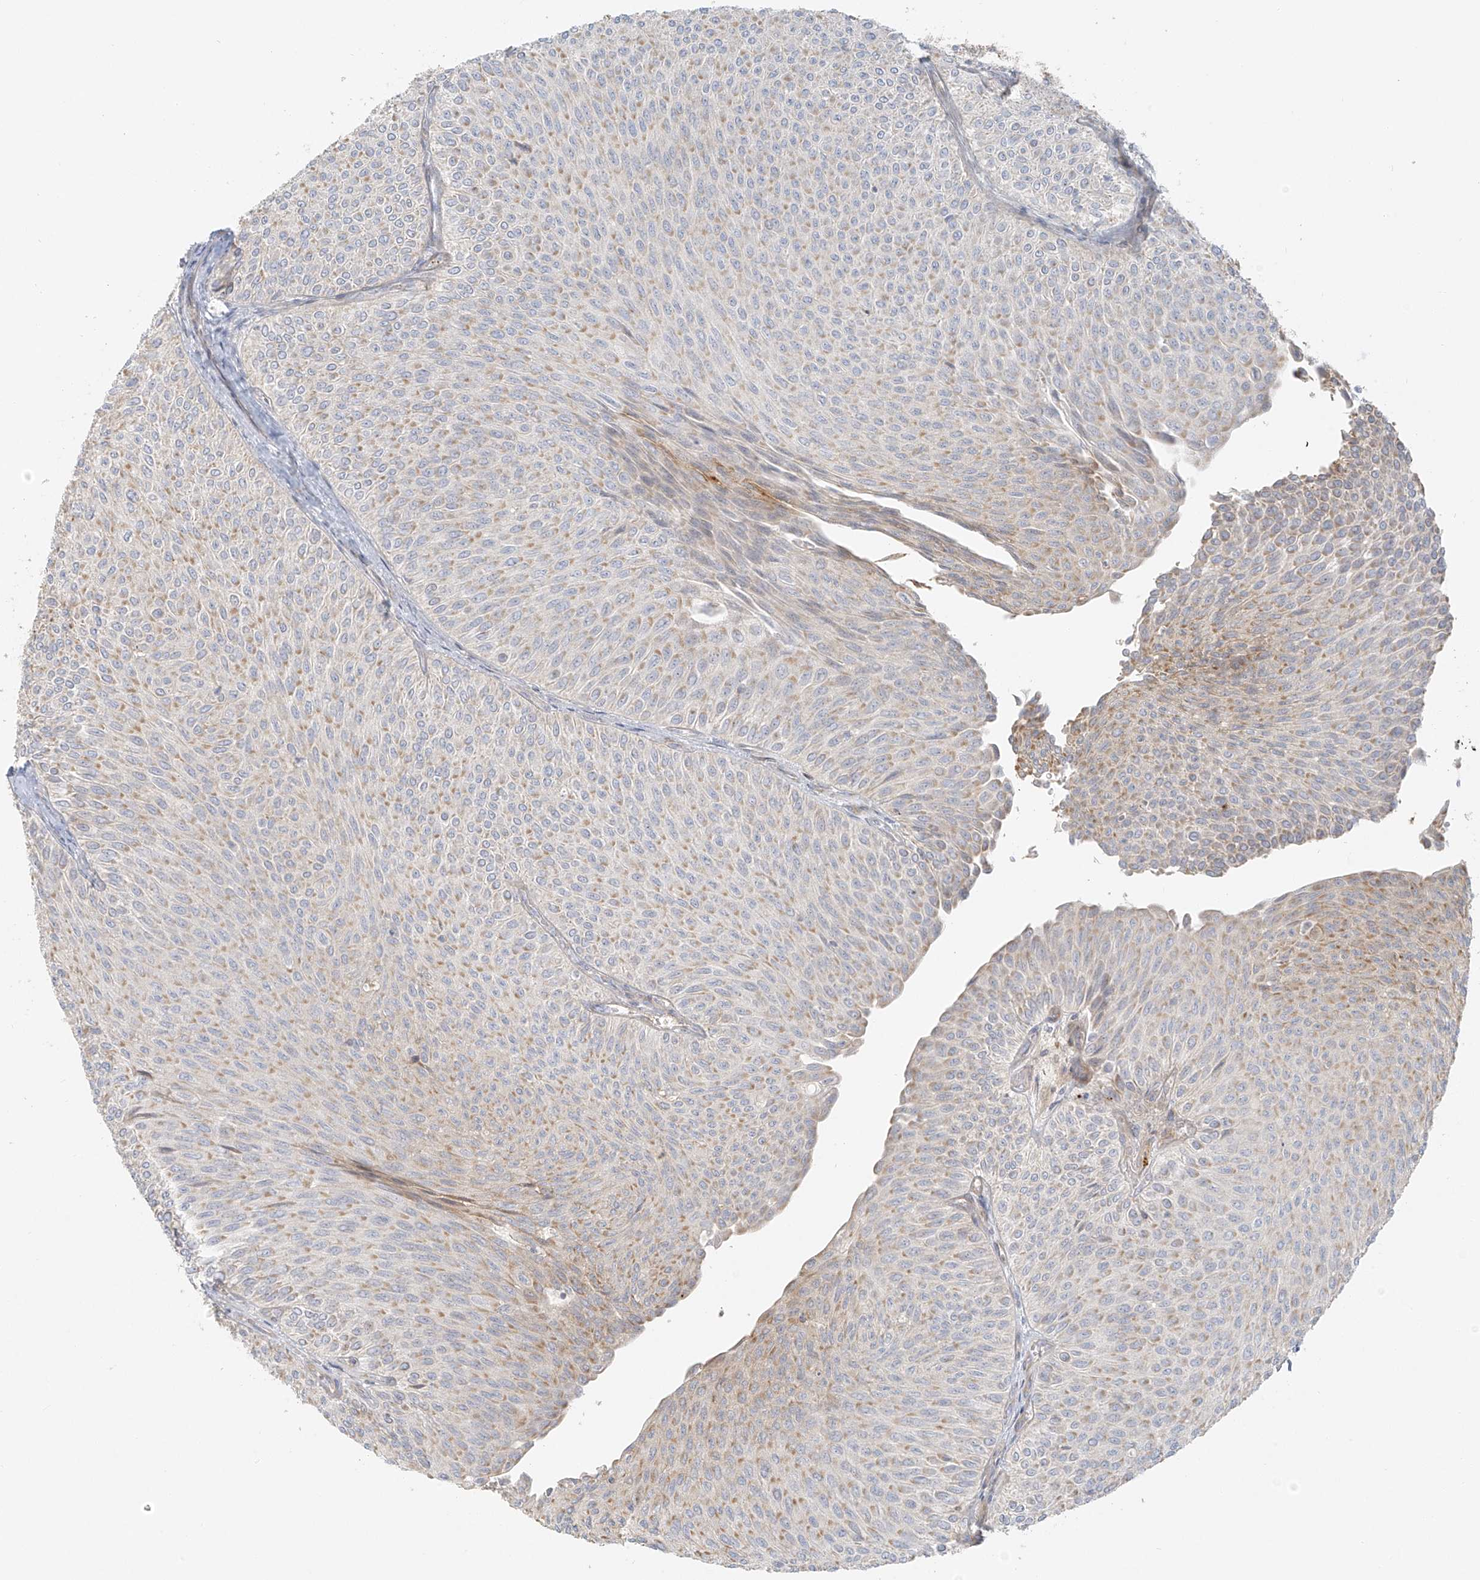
{"staining": {"intensity": "weak", "quantity": "25%-75%", "location": "cytoplasmic/membranous"}, "tissue": "urothelial cancer", "cell_type": "Tumor cells", "image_type": "cancer", "snomed": [{"axis": "morphology", "description": "Urothelial carcinoma, Low grade"}, {"axis": "topography", "description": "Urinary bladder"}], "caption": "This is a photomicrograph of immunohistochemistry staining of urothelial cancer, which shows weak staining in the cytoplasmic/membranous of tumor cells.", "gene": "MIPEP", "patient": {"sex": "male", "age": 78}}